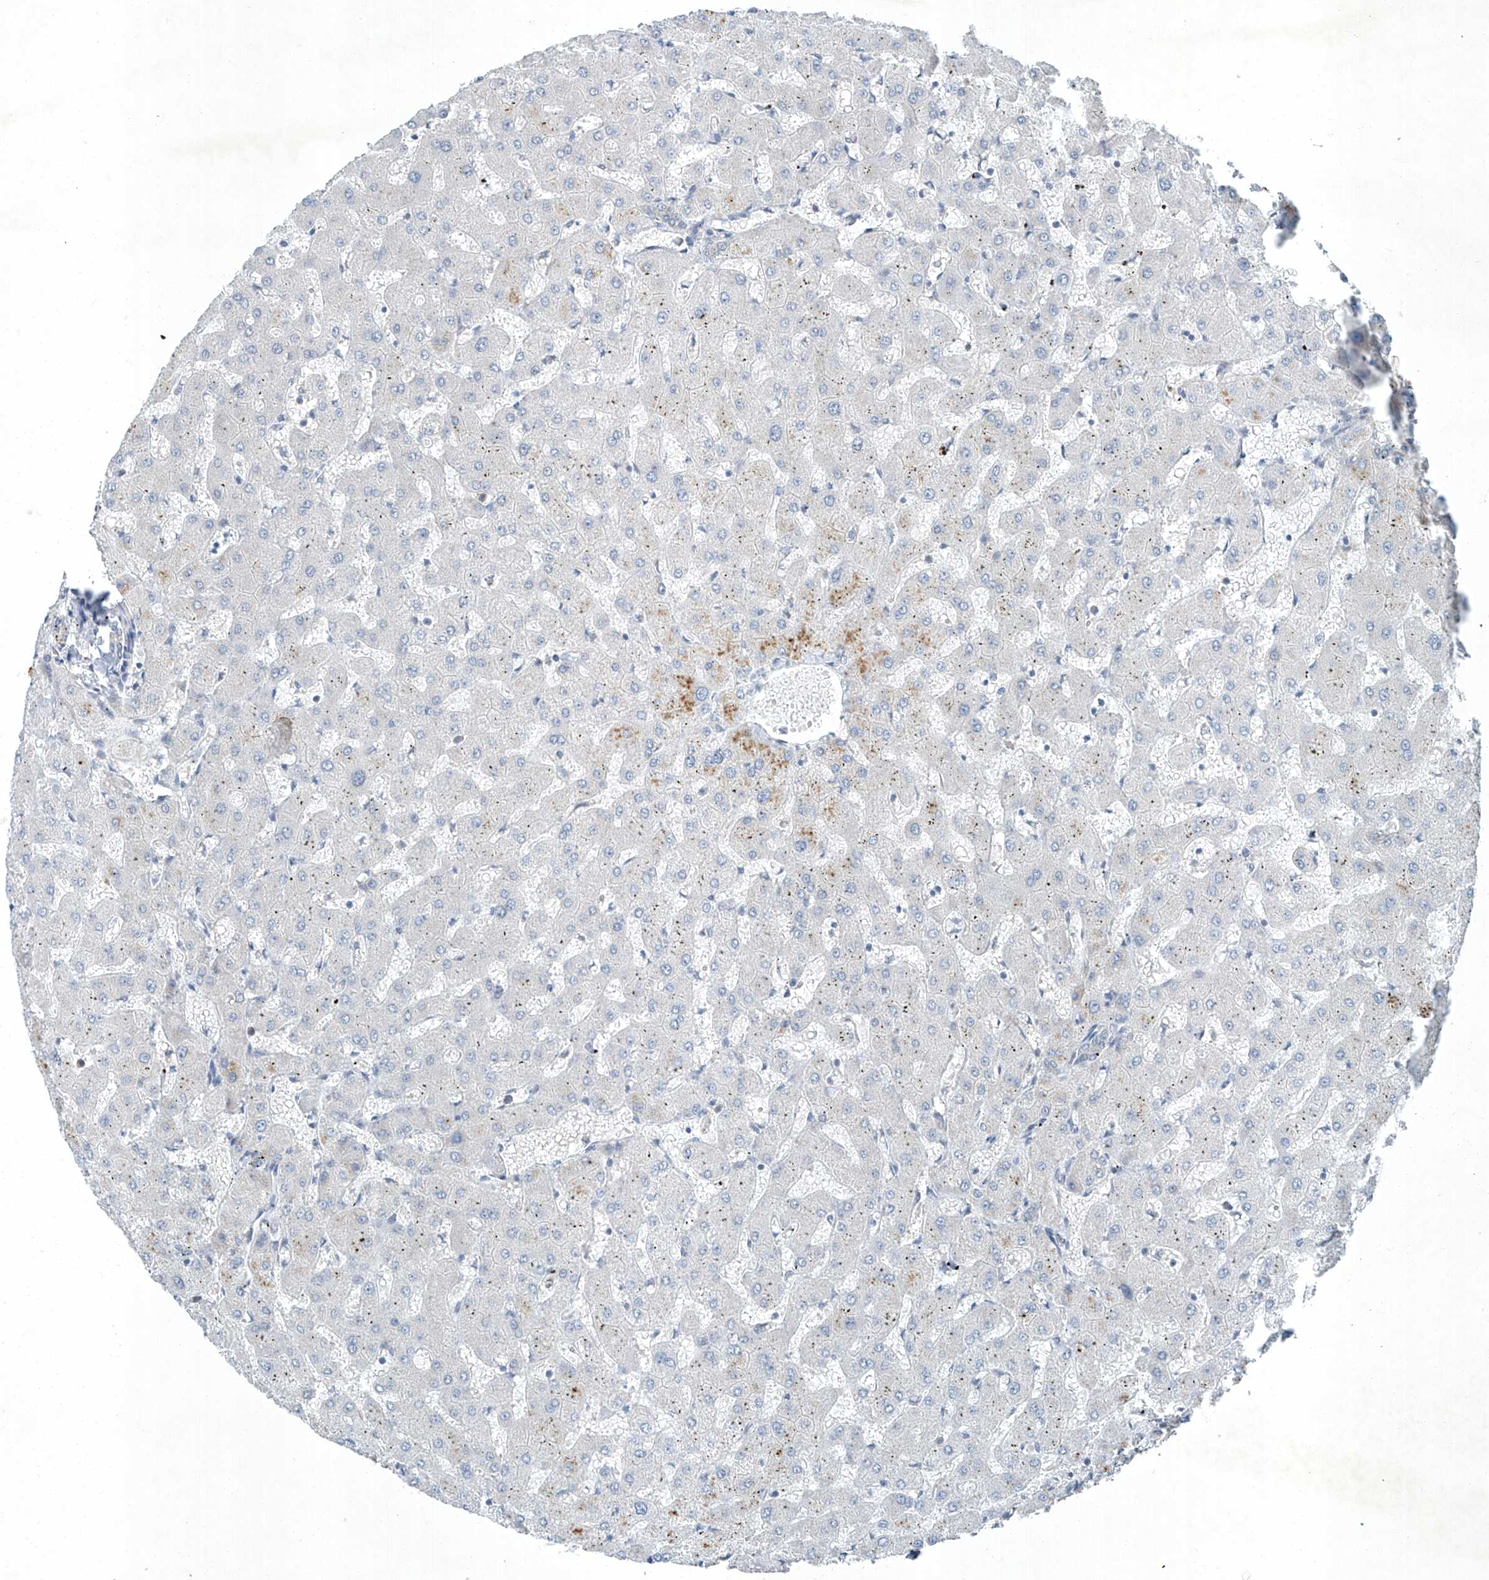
{"staining": {"intensity": "negative", "quantity": "none", "location": "none"}, "tissue": "liver", "cell_type": "Cholangiocytes", "image_type": "normal", "snomed": [{"axis": "morphology", "description": "Normal tissue, NOS"}, {"axis": "topography", "description": "Liver"}], "caption": "Human liver stained for a protein using immunohistochemistry (IHC) exhibits no positivity in cholangiocytes.", "gene": "TAF8", "patient": {"sex": "female", "age": 63}}